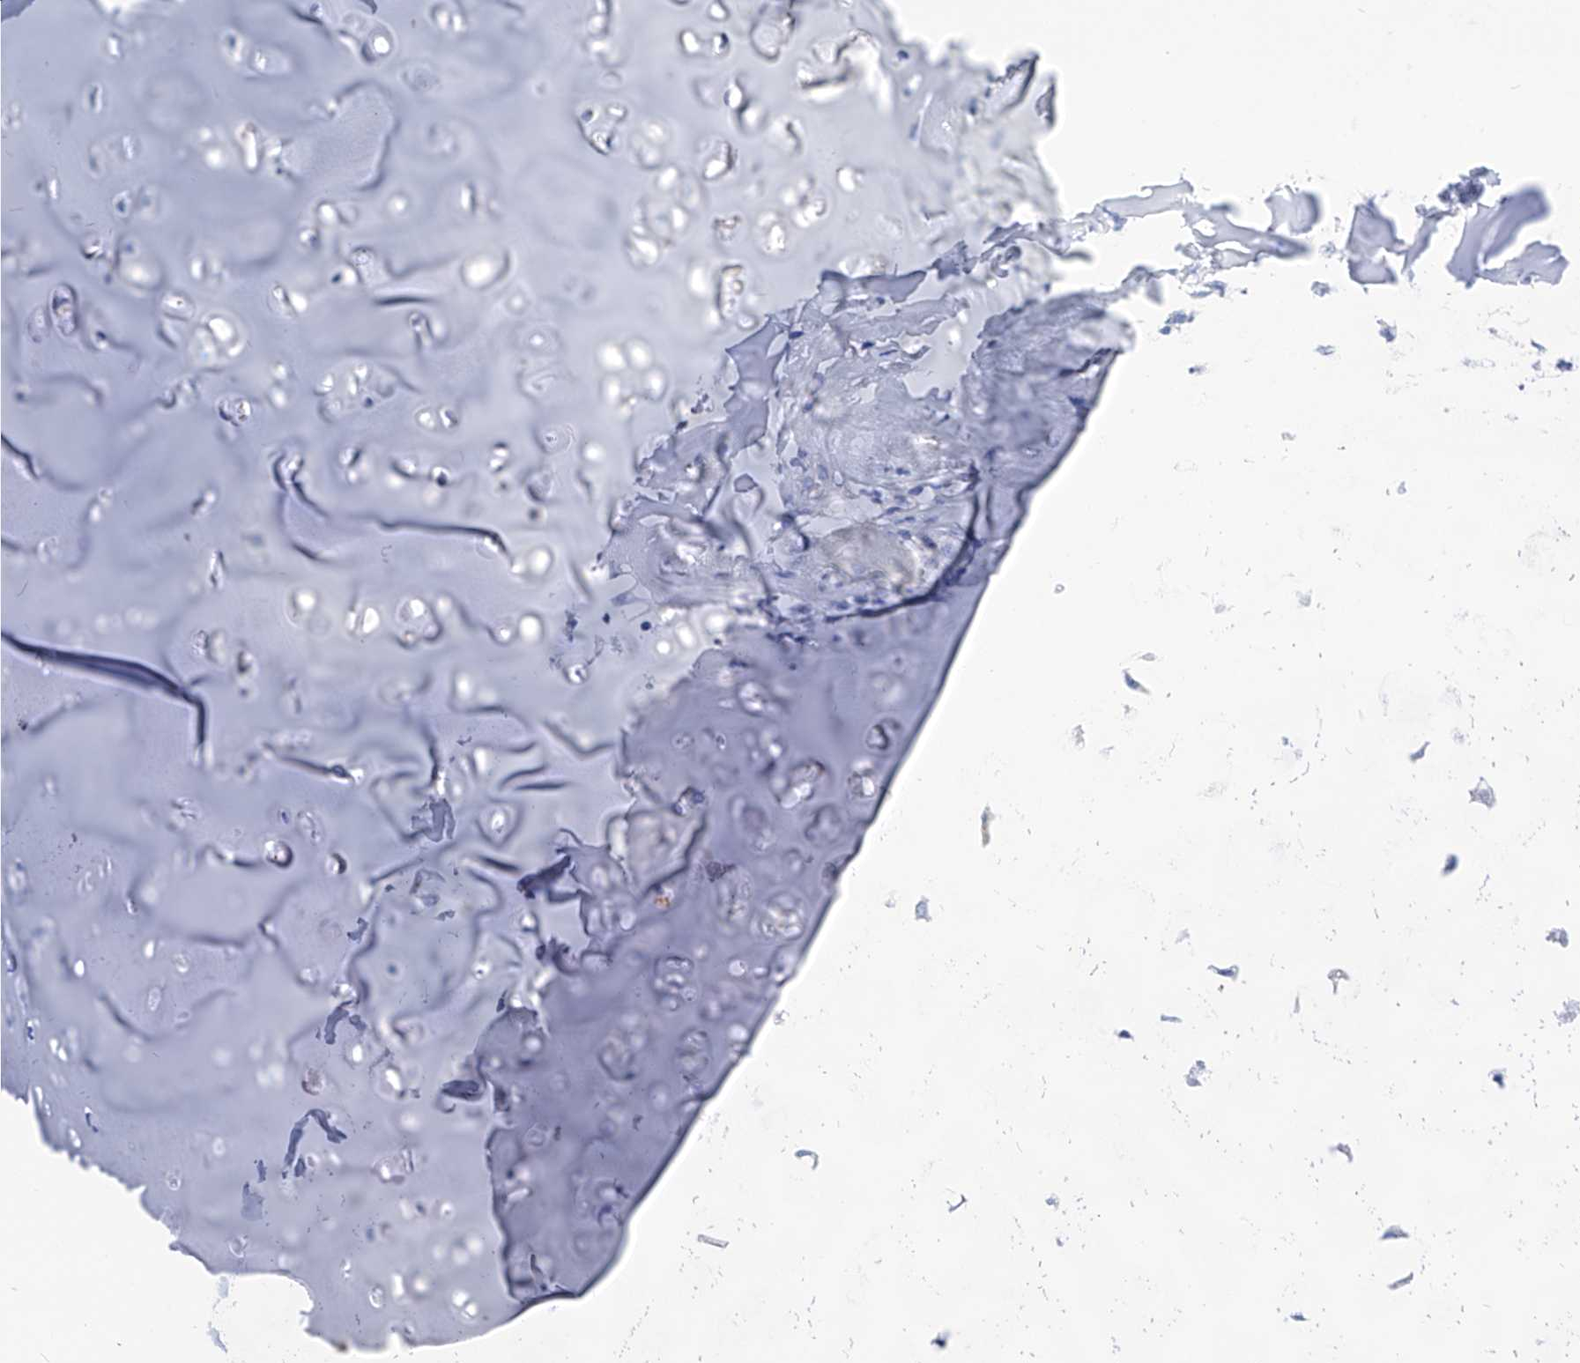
{"staining": {"intensity": "negative", "quantity": "none", "location": "none"}, "tissue": "adipose tissue", "cell_type": "Adipocytes", "image_type": "normal", "snomed": [{"axis": "morphology", "description": "Normal tissue, NOS"}, {"axis": "morphology", "description": "Basal cell carcinoma"}, {"axis": "topography", "description": "Cartilage tissue"}, {"axis": "topography", "description": "Nasopharynx"}, {"axis": "topography", "description": "Oral tissue"}], "caption": "Adipocytes show no significant staining in unremarkable adipose tissue. Brightfield microscopy of immunohistochemistry stained with DAB (3,3'-diaminobenzidine) (brown) and hematoxylin (blue), captured at high magnification.", "gene": "XPNPEP1", "patient": {"sex": "female", "age": 77}}